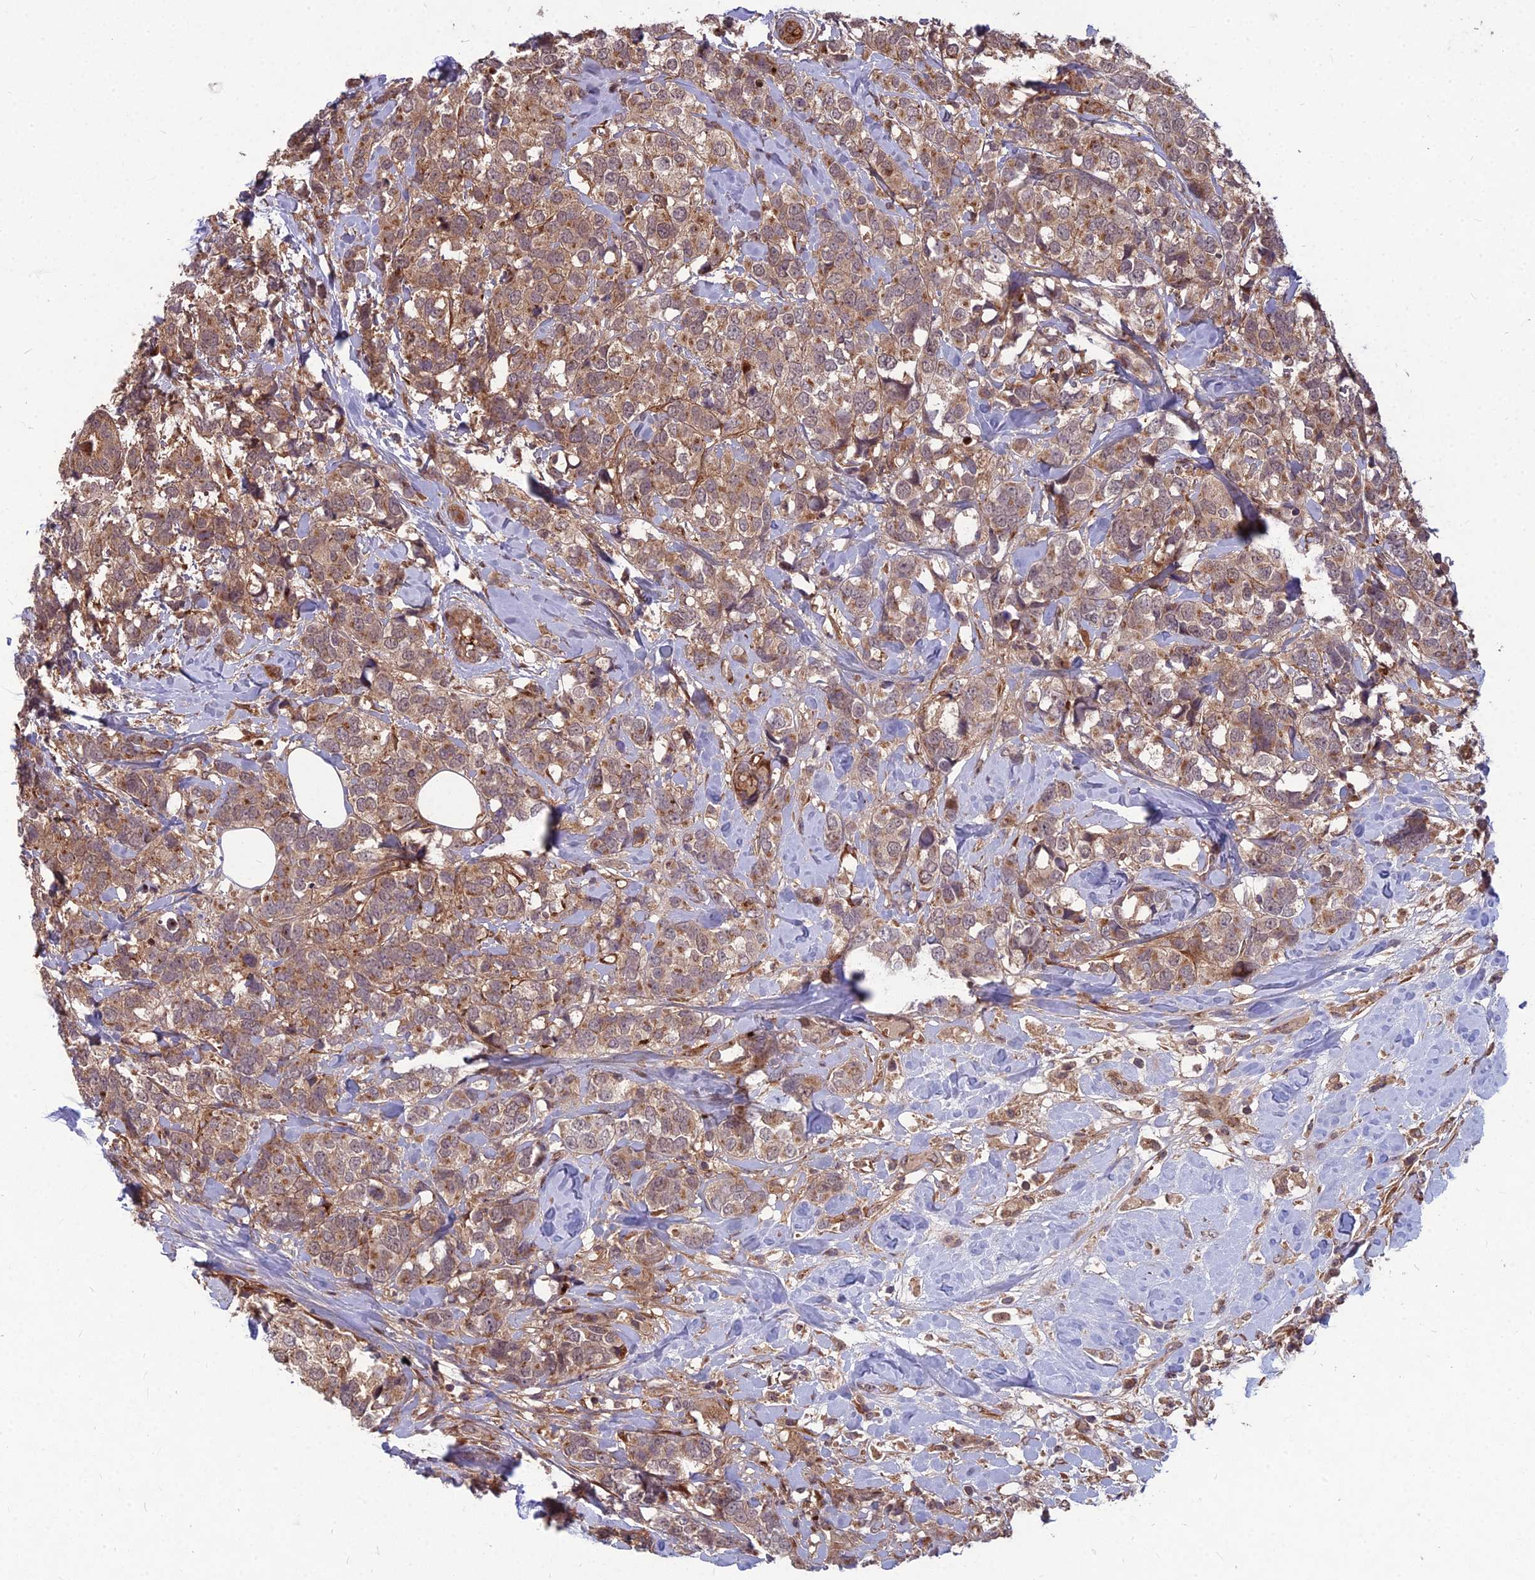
{"staining": {"intensity": "moderate", "quantity": ">75%", "location": "cytoplasmic/membranous"}, "tissue": "breast cancer", "cell_type": "Tumor cells", "image_type": "cancer", "snomed": [{"axis": "morphology", "description": "Lobular carcinoma"}, {"axis": "topography", "description": "Breast"}], "caption": "Immunohistochemistry (IHC) micrograph of human breast lobular carcinoma stained for a protein (brown), which exhibits medium levels of moderate cytoplasmic/membranous expression in approximately >75% of tumor cells.", "gene": "MFSD8", "patient": {"sex": "female", "age": 59}}